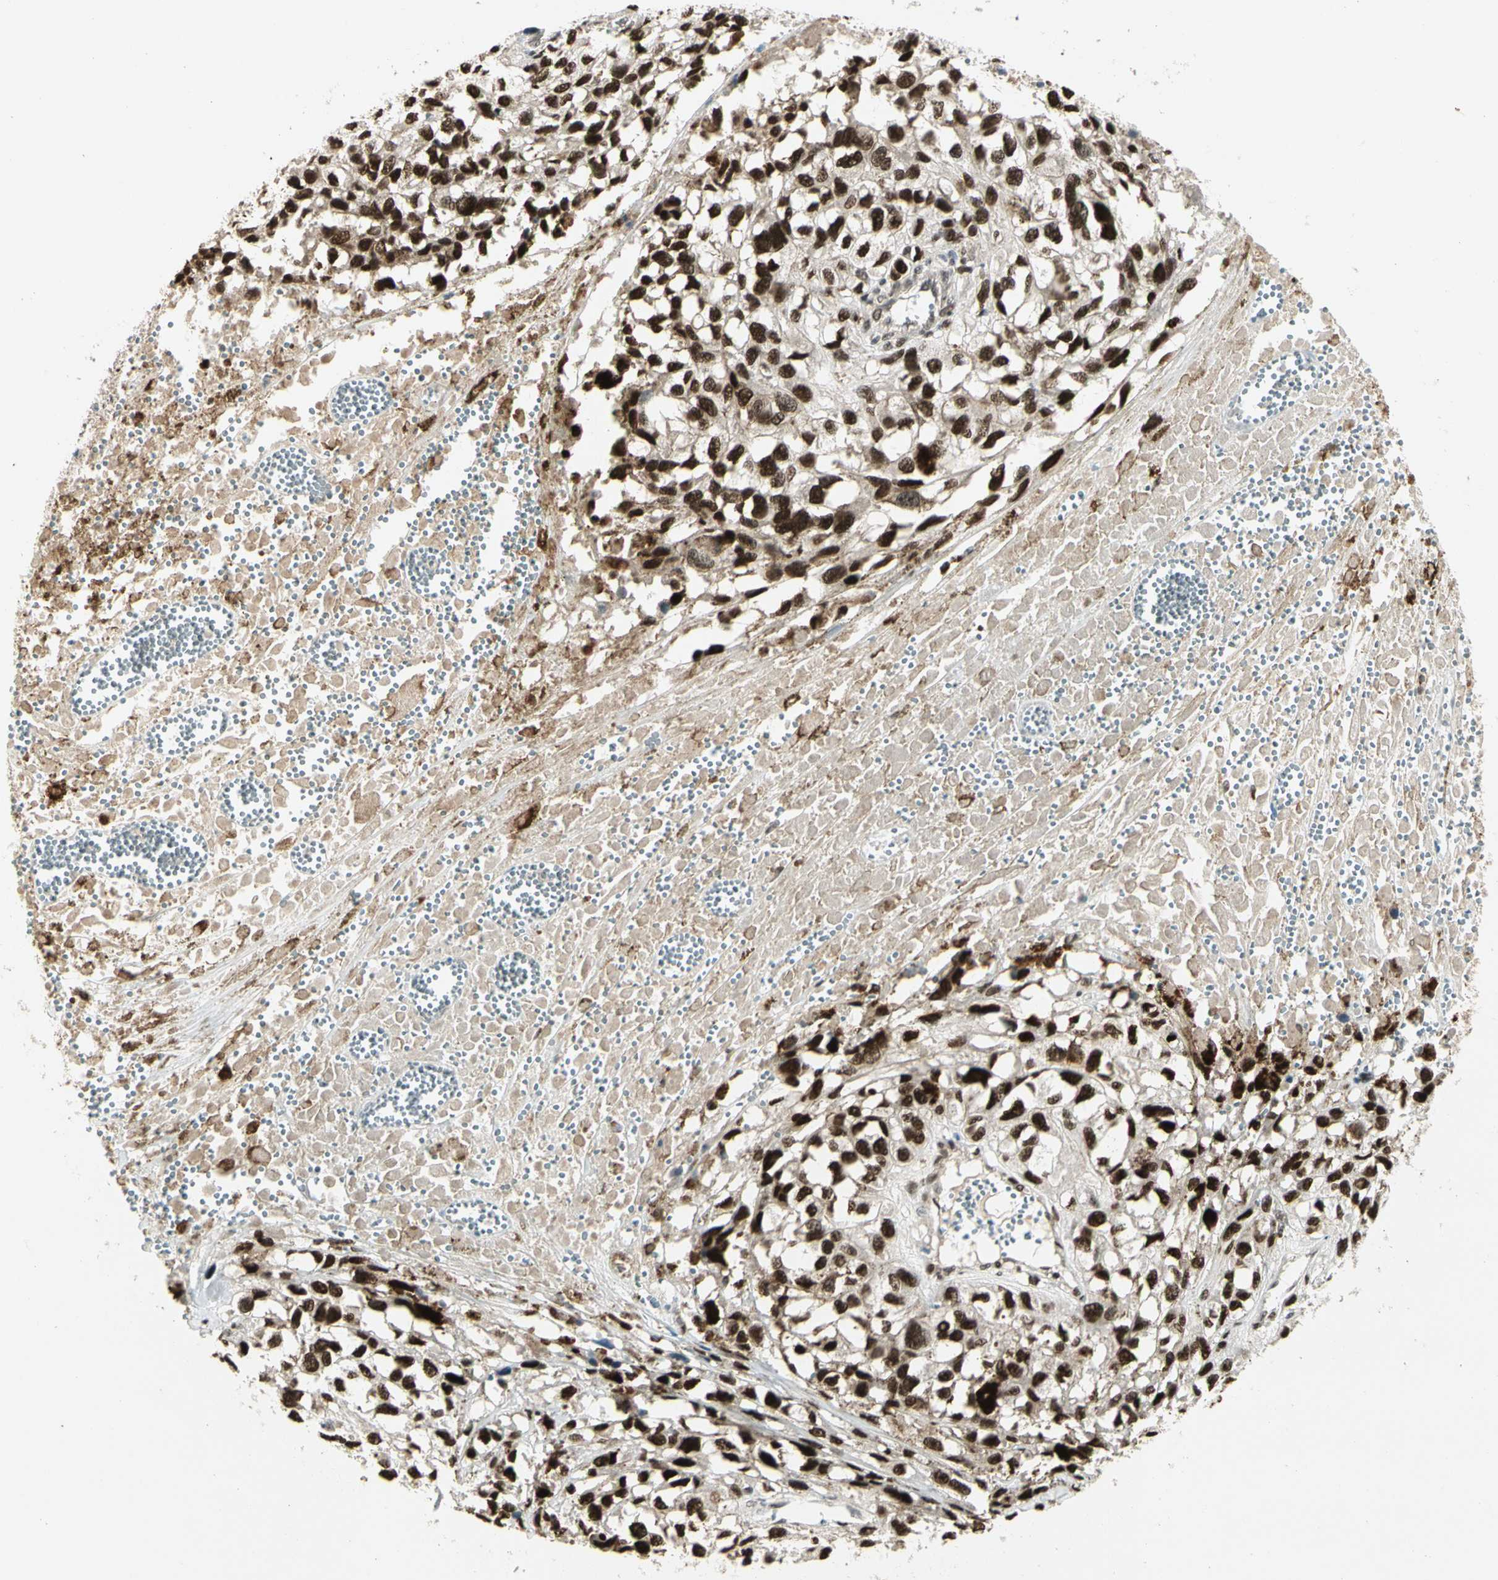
{"staining": {"intensity": "strong", "quantity": ">75%", "location": "cytoplasmic/membranous,nuclear"}, "tissue": "melanoma", "cell_type": "Tumor cells", "image_type": "cancer", "snomed": [{"axis": "morphology", "description": "Malignant melanoma, Metastatic site"}, {"axis": "topography", "description": "Lymph node"}], "caption": "Protein expression by immunohistochemistry reveals strong cytoplasmic/membranous and nuclear staining in approximately >75% of tumor cells in melanoma.", "gene": "GTF3A", "patient": {"sex": "male", "age": 59}}